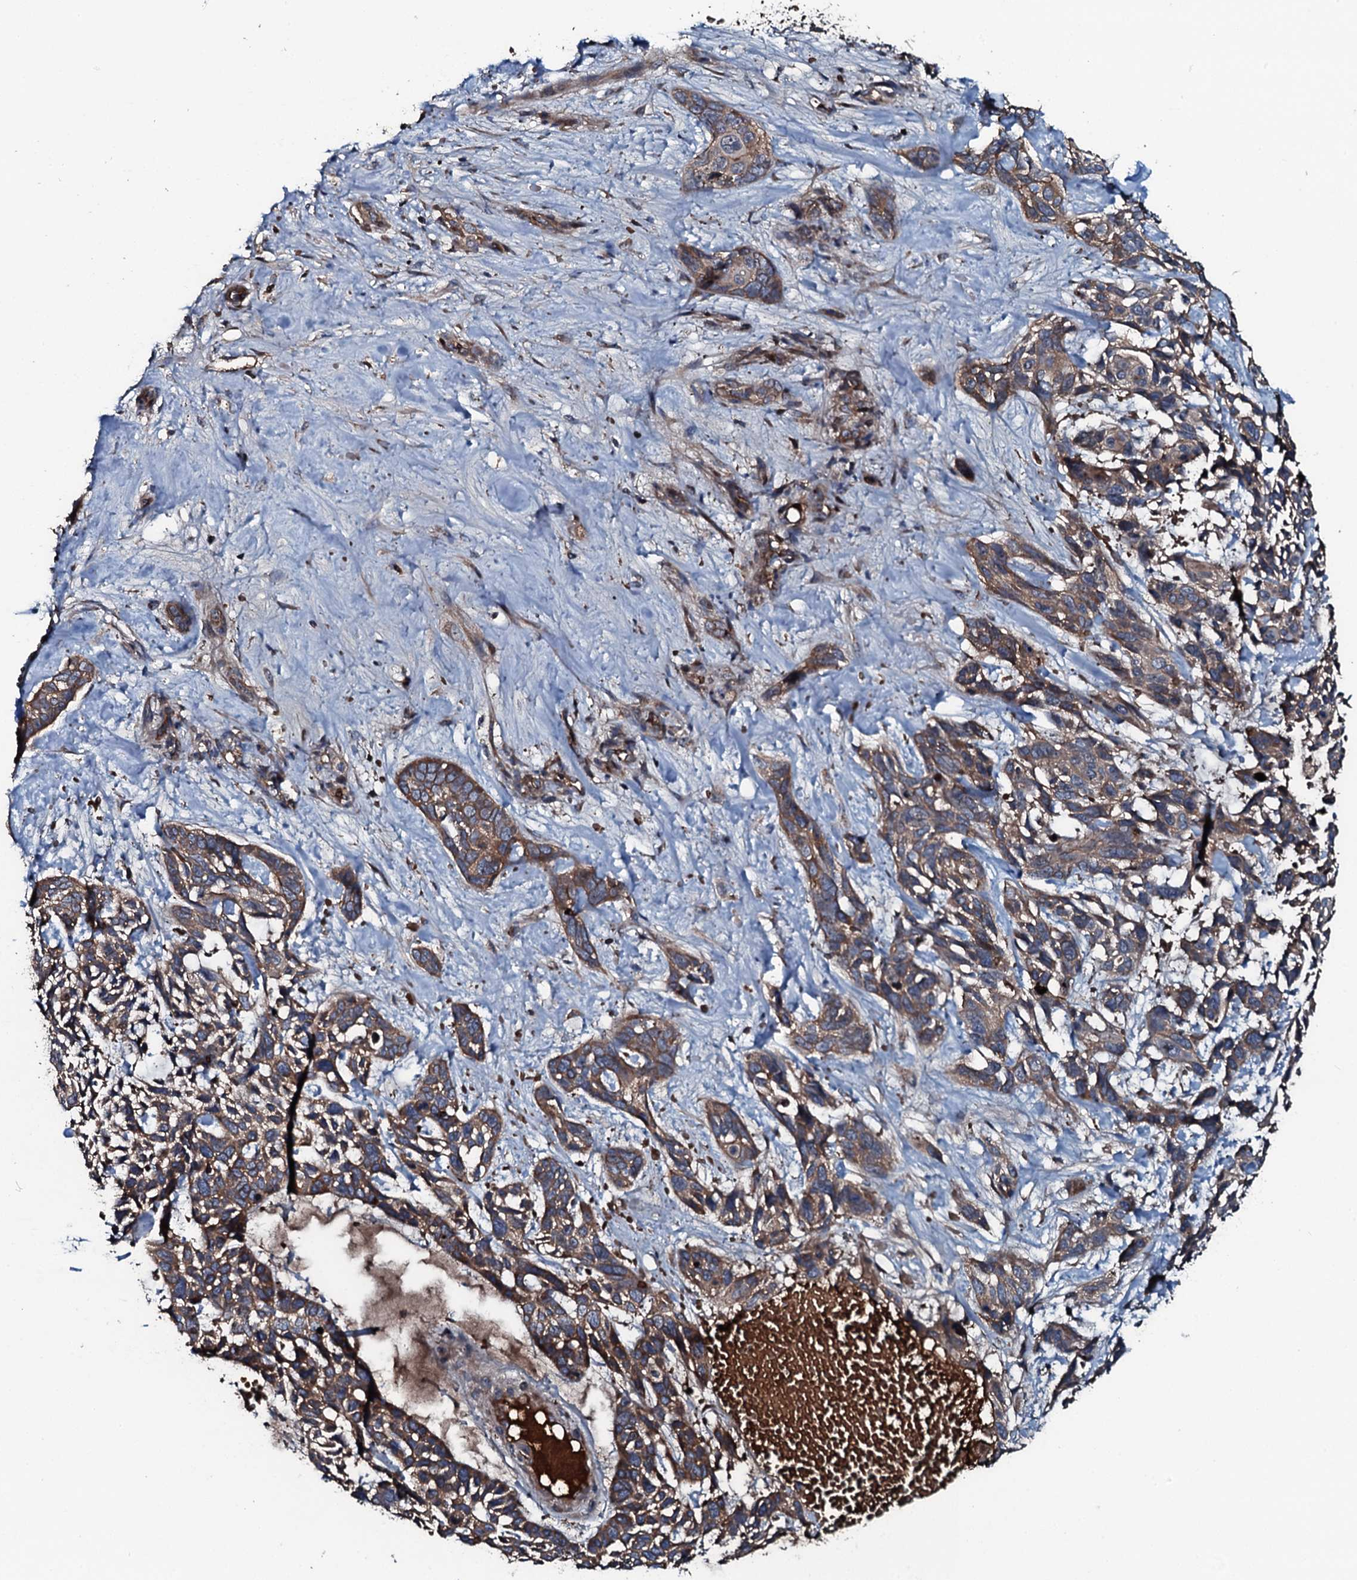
{"staining": {"intensity": "moderate", "quantity": ">75%", "location": "cytoplasmic/membranous"}, "tissue": "skin cancer", "cell_type": "Tumor cells", "image_type": "cancer", "snomed": [{"axis": "morphology", "description": "Basal cell carcinoma"}, {"axis": "topography", "description": "Skin"}], "caption": "A brown stain labels moderate cytoplasmic/membranous expression of a protein in human skin cancer (basal cell carcinoma) tumor cells.", "gene": "TRIM7", "patient": {"sex": "male", "age": 88}}